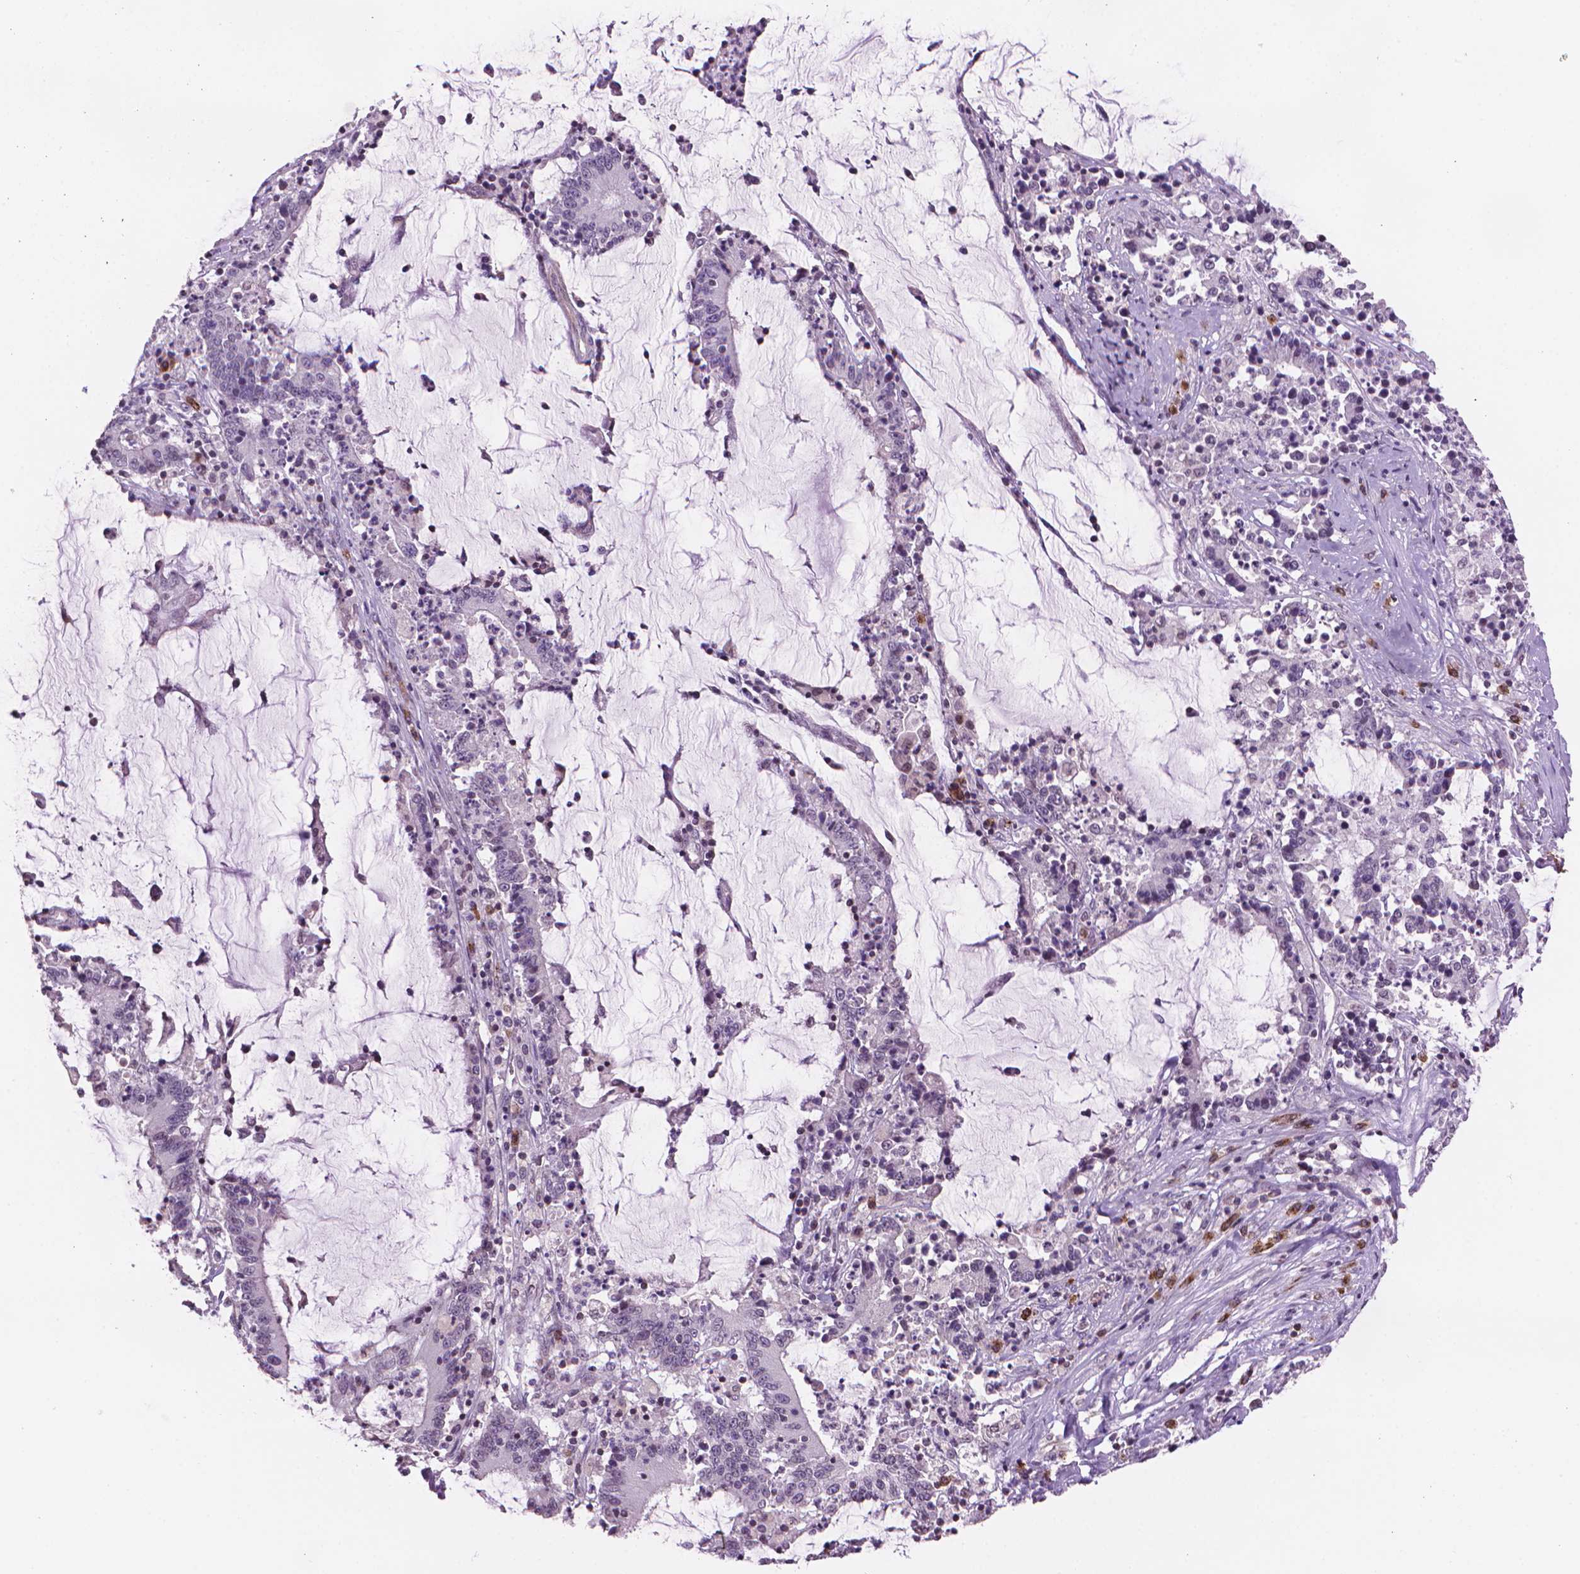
{"staining": {"intensity": "negative", "quantity": "none", "location": "none"}, "tissue": "stomach cancer", "cell_type": "Tumor cells", "image_type": "cancer", "snomed": [{"axis": "morphology", "description": "Adenocarcinoma, NOS"}, {"axis": "topography", "description": "Stomach, upper"}], "caption": "DAB (3,3'-diaminobenzidine) immunohistochemical staining of stomach cancer (adenocarcinoma) shows no significant staining in tumor cells.", "gene": "TMEM184A", "patient": {"sex": "male", "age": 68}}